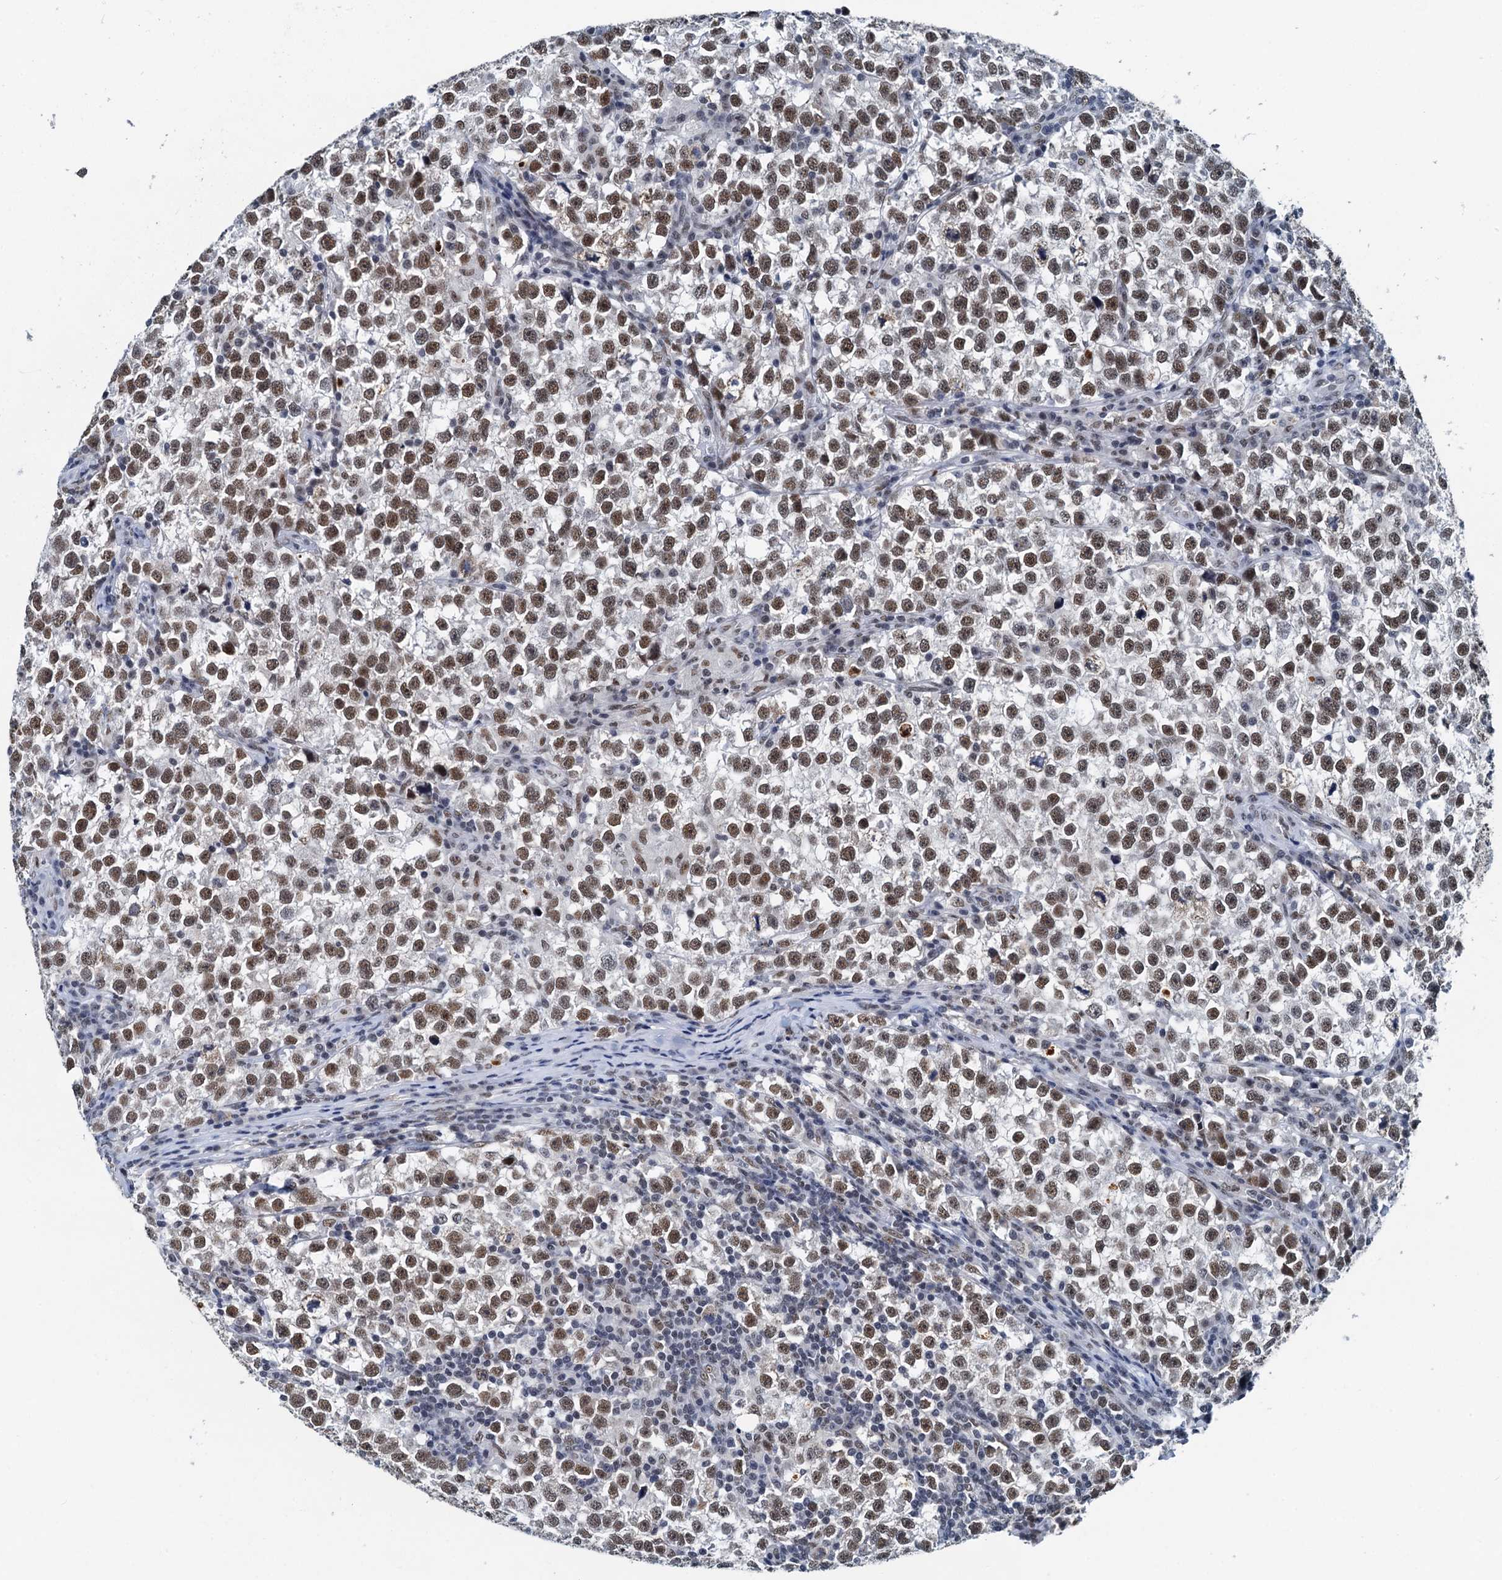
{"staining": {"intensity": "moderate", "quantity": ">75%", "location": "nuclear"}, "tissue": "testis cancer", "cell_type": "Tumor cells", "image_type": "cancer", "snomed": [{"axis": "morphology", "description": "Normal tissue, NOS"}, {"axis": "morphology", "description": "Seminoma, NOS"}, {"axis": "topography", "description": "Testis"}], "caption": "Seminoma (testis) stained for a protein shows moderate nuclear positivity in tumor cells.", "gene": "SNRPD1", "patient": {"sex": "male", "age": 43}}